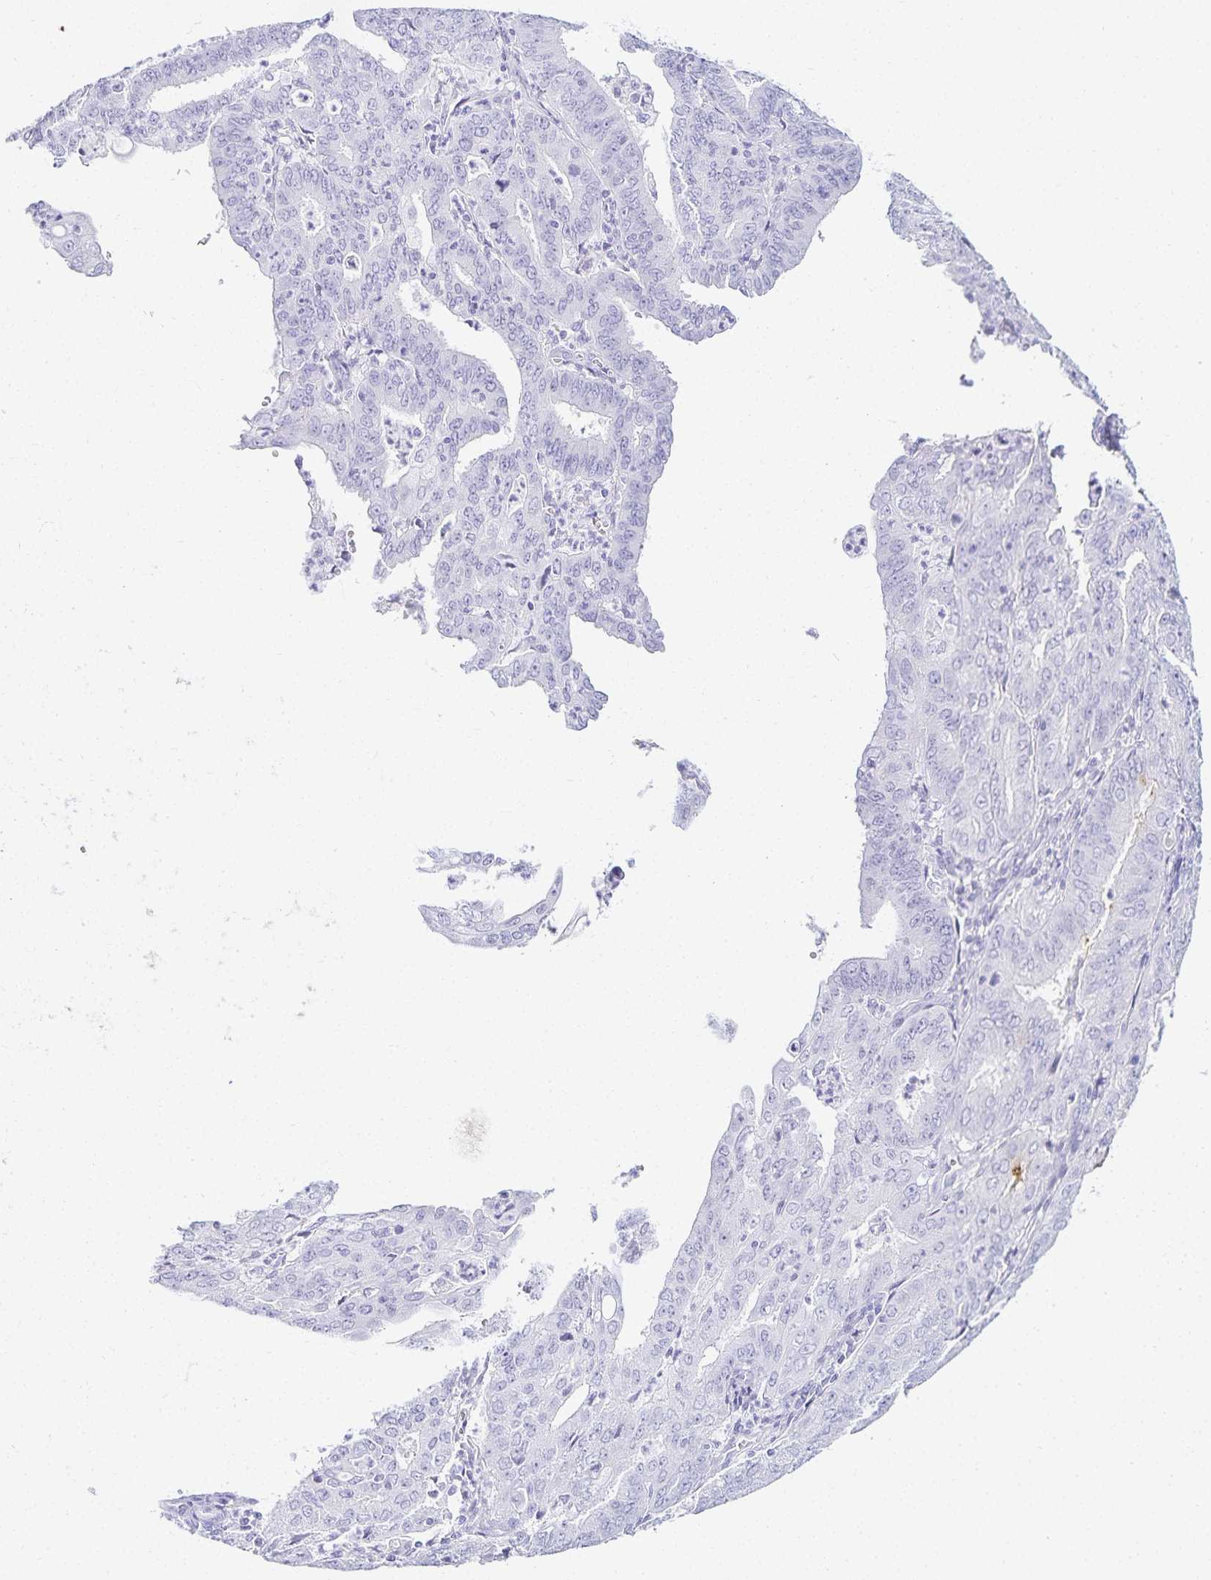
{"staining": {"intensity": "negative", "quantity": "none", "location": "none"}, "tissue": "cervical cancer", "cell_type": "Tumor cells", "image_type": "cancer", "snomed": [{"axis": "morphology", "description": "Adenocarcinoma, NOS"}, {"axis": "topography", "description": "Cervix"}], "caption": "Tumor cells show no significant protein expression in cervical cancer (adenocarcinoma).", "gene": "GP2", "patient": {"sex": "female", "age": 56}}